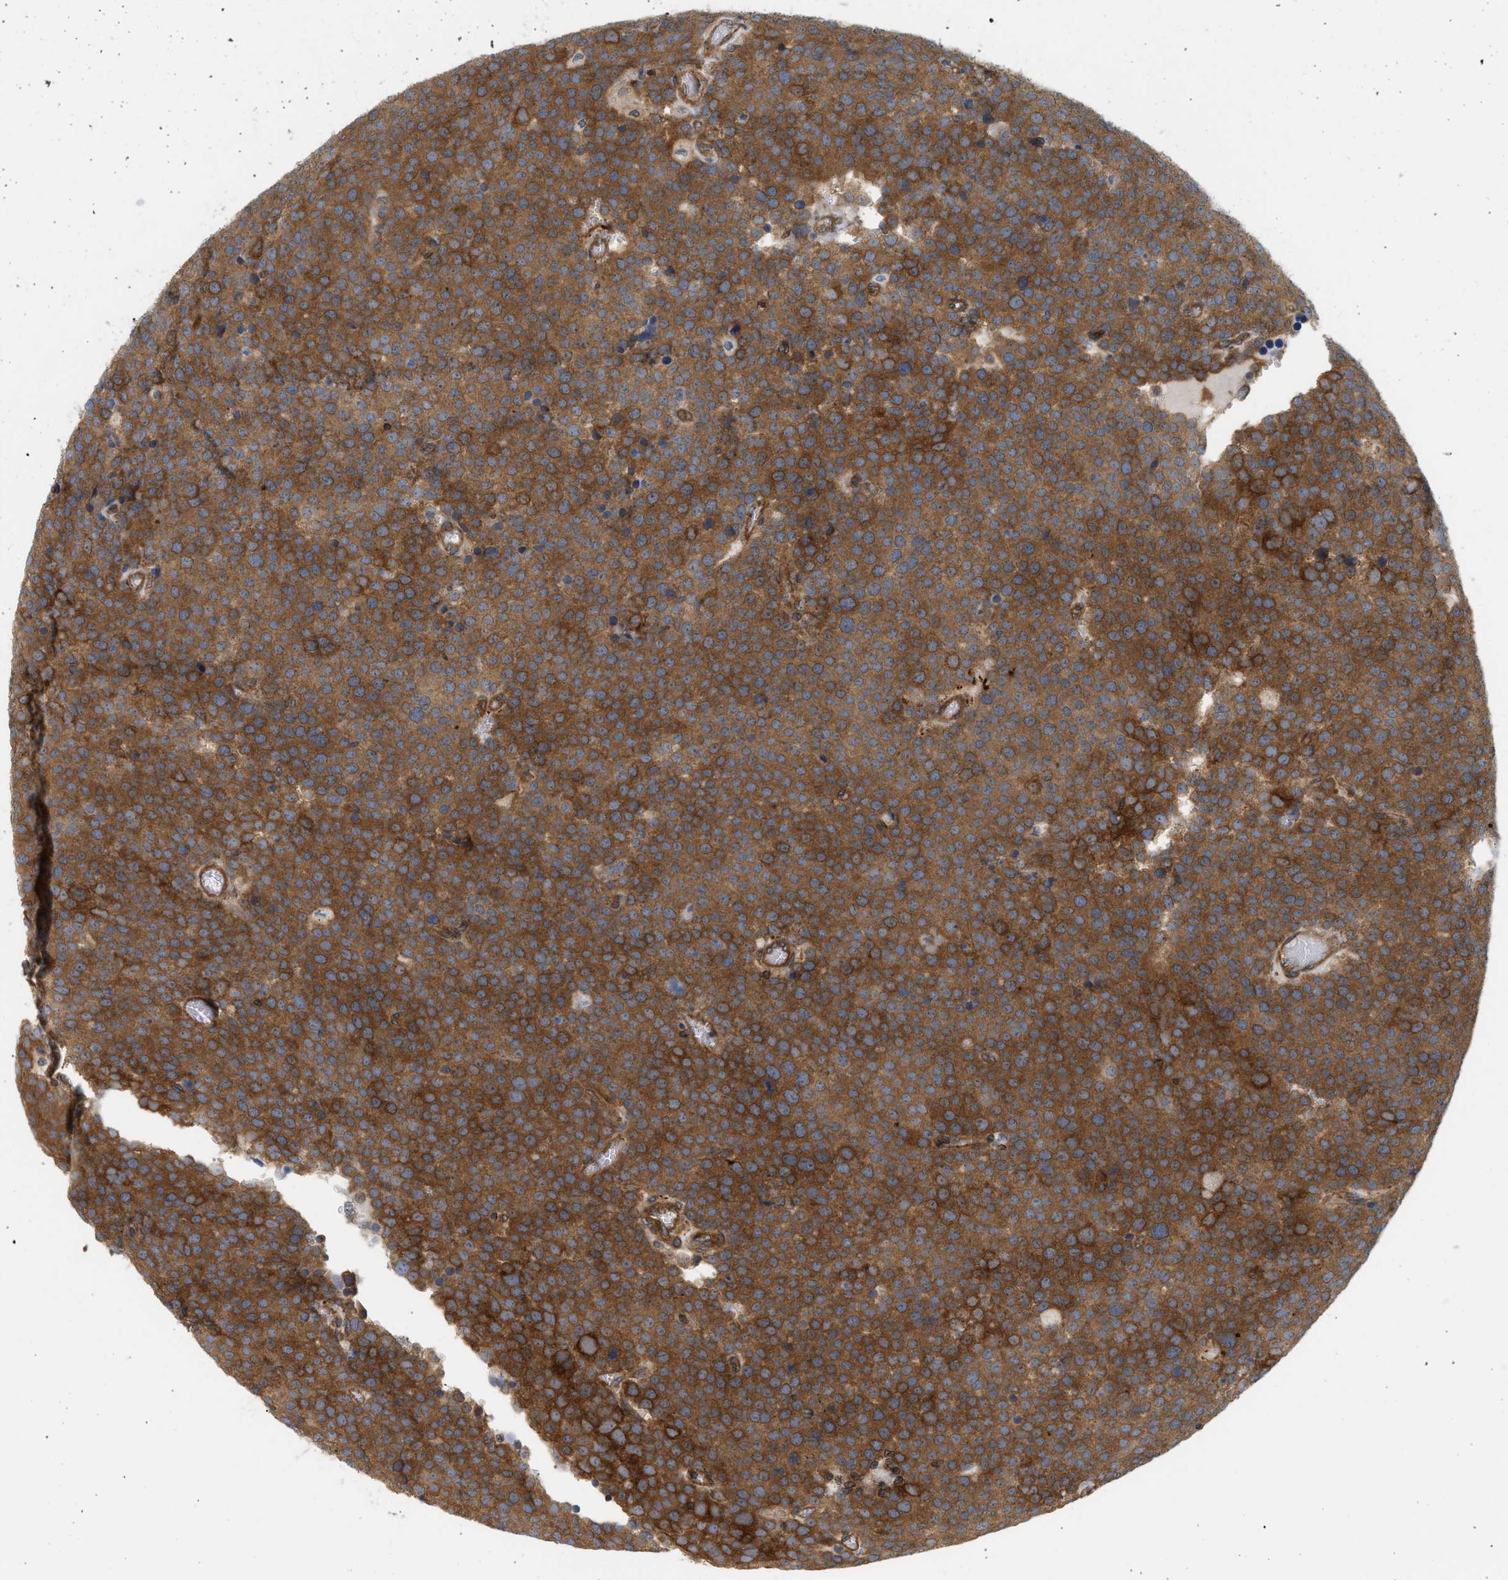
{"staining": {"intensity": "strong", "quantity": ">75%", "location": "cytoplasmic/membranous"}, "tissue": "testis cancer", "cell_type": "Tumor cells", "image_type": "cancer", "snomed": [{"axis": "morphology", "description": "Normal tissue, NOS"}, {"axis": "morphology", "description": "Seminoma, NOS"}, {"axis": "topography", "description": "Testis"}], "caption": "The histopathology image demonstrates staining of seminoma (testis), revealing strong cytoplasmic/membranous protein positivity (brown color) within tumor cells. Immunohistochemistry (ihc) stains the protein of interest in brown and the nuclei are stained blue.", "gene": "STRN", "patient": {"sex": "male", "age": 71}}